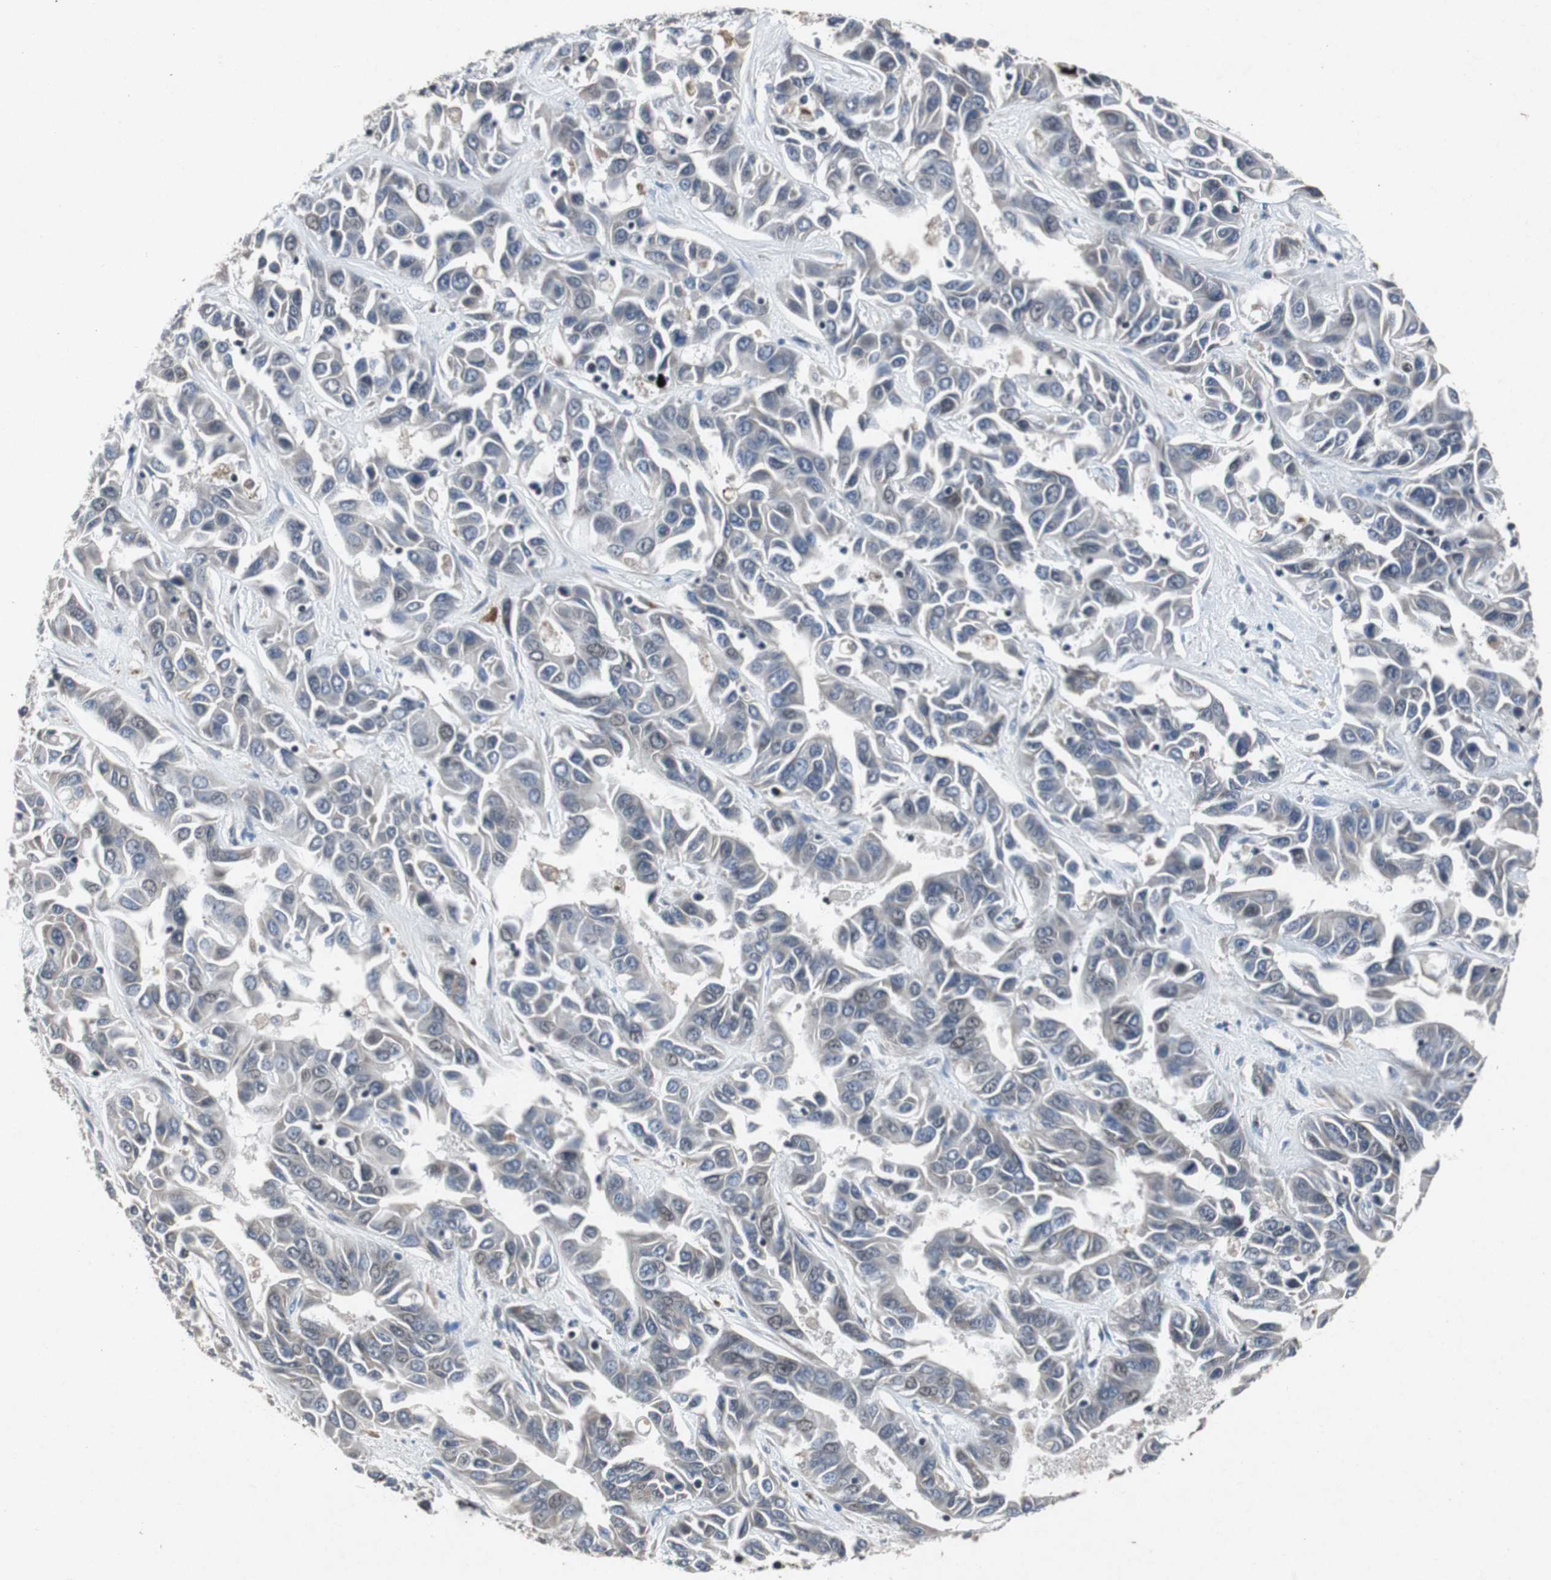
{"staining": {"intensity": "negative", "quantity": "none", "location": "none"}, "tissue": "liver cancer", "cell_type": "Tumor cells", "image_type": "cancer", "snomed": [{"axis": "morphology", "description": "Cholangiocarcinoma"}, {"axis": "topography", "description": "Liver"}], "caption": "Immunohistochemical staining of human liver cholangiocarcinoma reveals no significant positivity in tumor cells.", "gene": "TP63", "patient": {"sex": "female", "age": 52}}